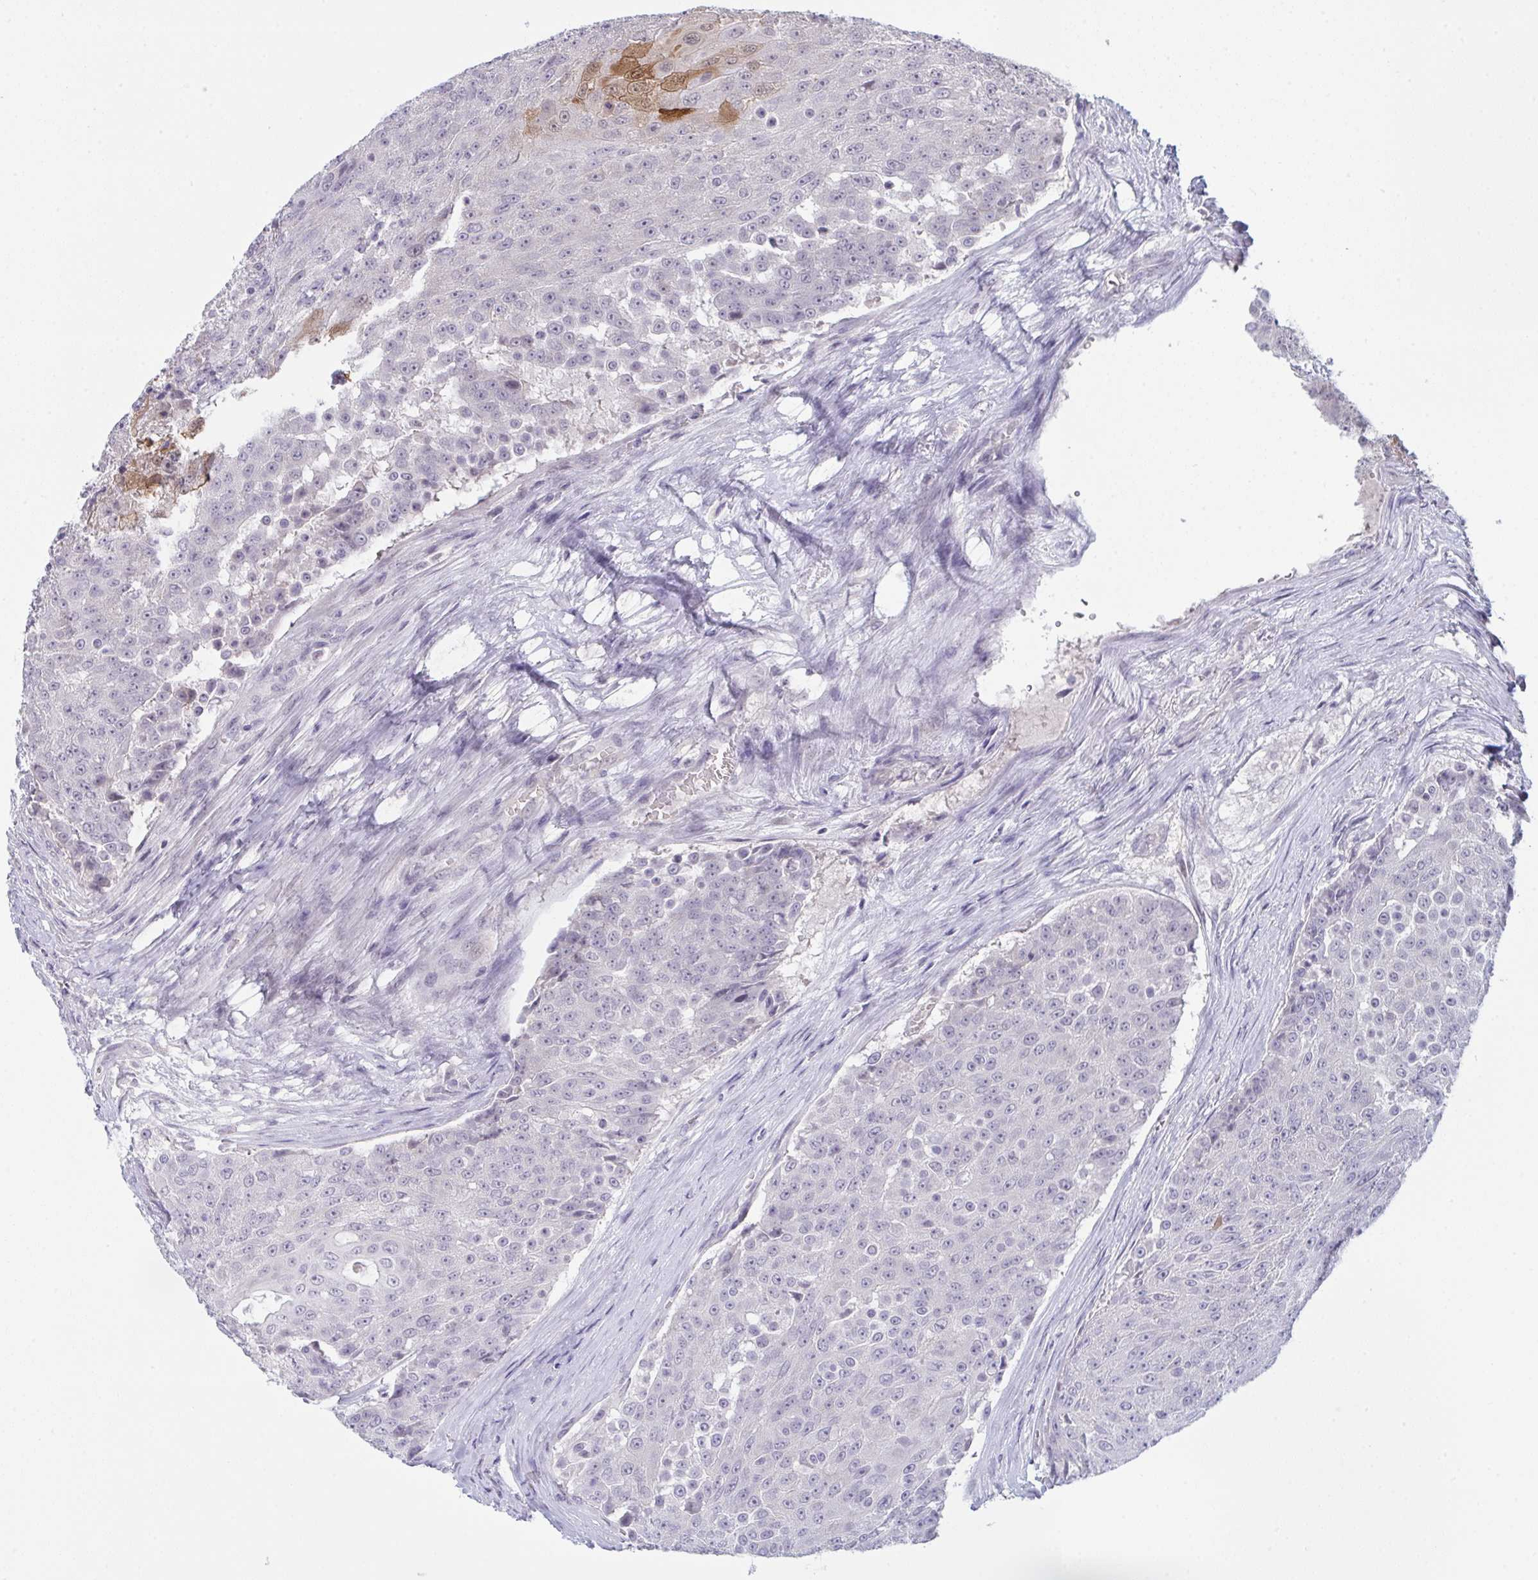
{"staining": {"intensity": "strong", "quantity": "<25%", "location": "cytoplasmic/membranous,nuclear"}, "tissue": "urothelial cancer", "cell_type": "Tumor cells", "image_type": "cancer", "snomed": [{"axis": "morphology", "description": "Urothelial carcinoma, High grade"}, {"axis": "topography", "description": "Urinary bladder"}], "caption": "Protein staining of urothelial cancer tissue demonstrates strong cytoplasmic/membranous and nuclear staining in about <25% of tumor cells. (DAB (3,3'-diaminobenzidine) IHC, brown staining for protein, blue staining for nuclei).", "gene": "ZNF784", "patient": {"sex": "female", "age": 63}}